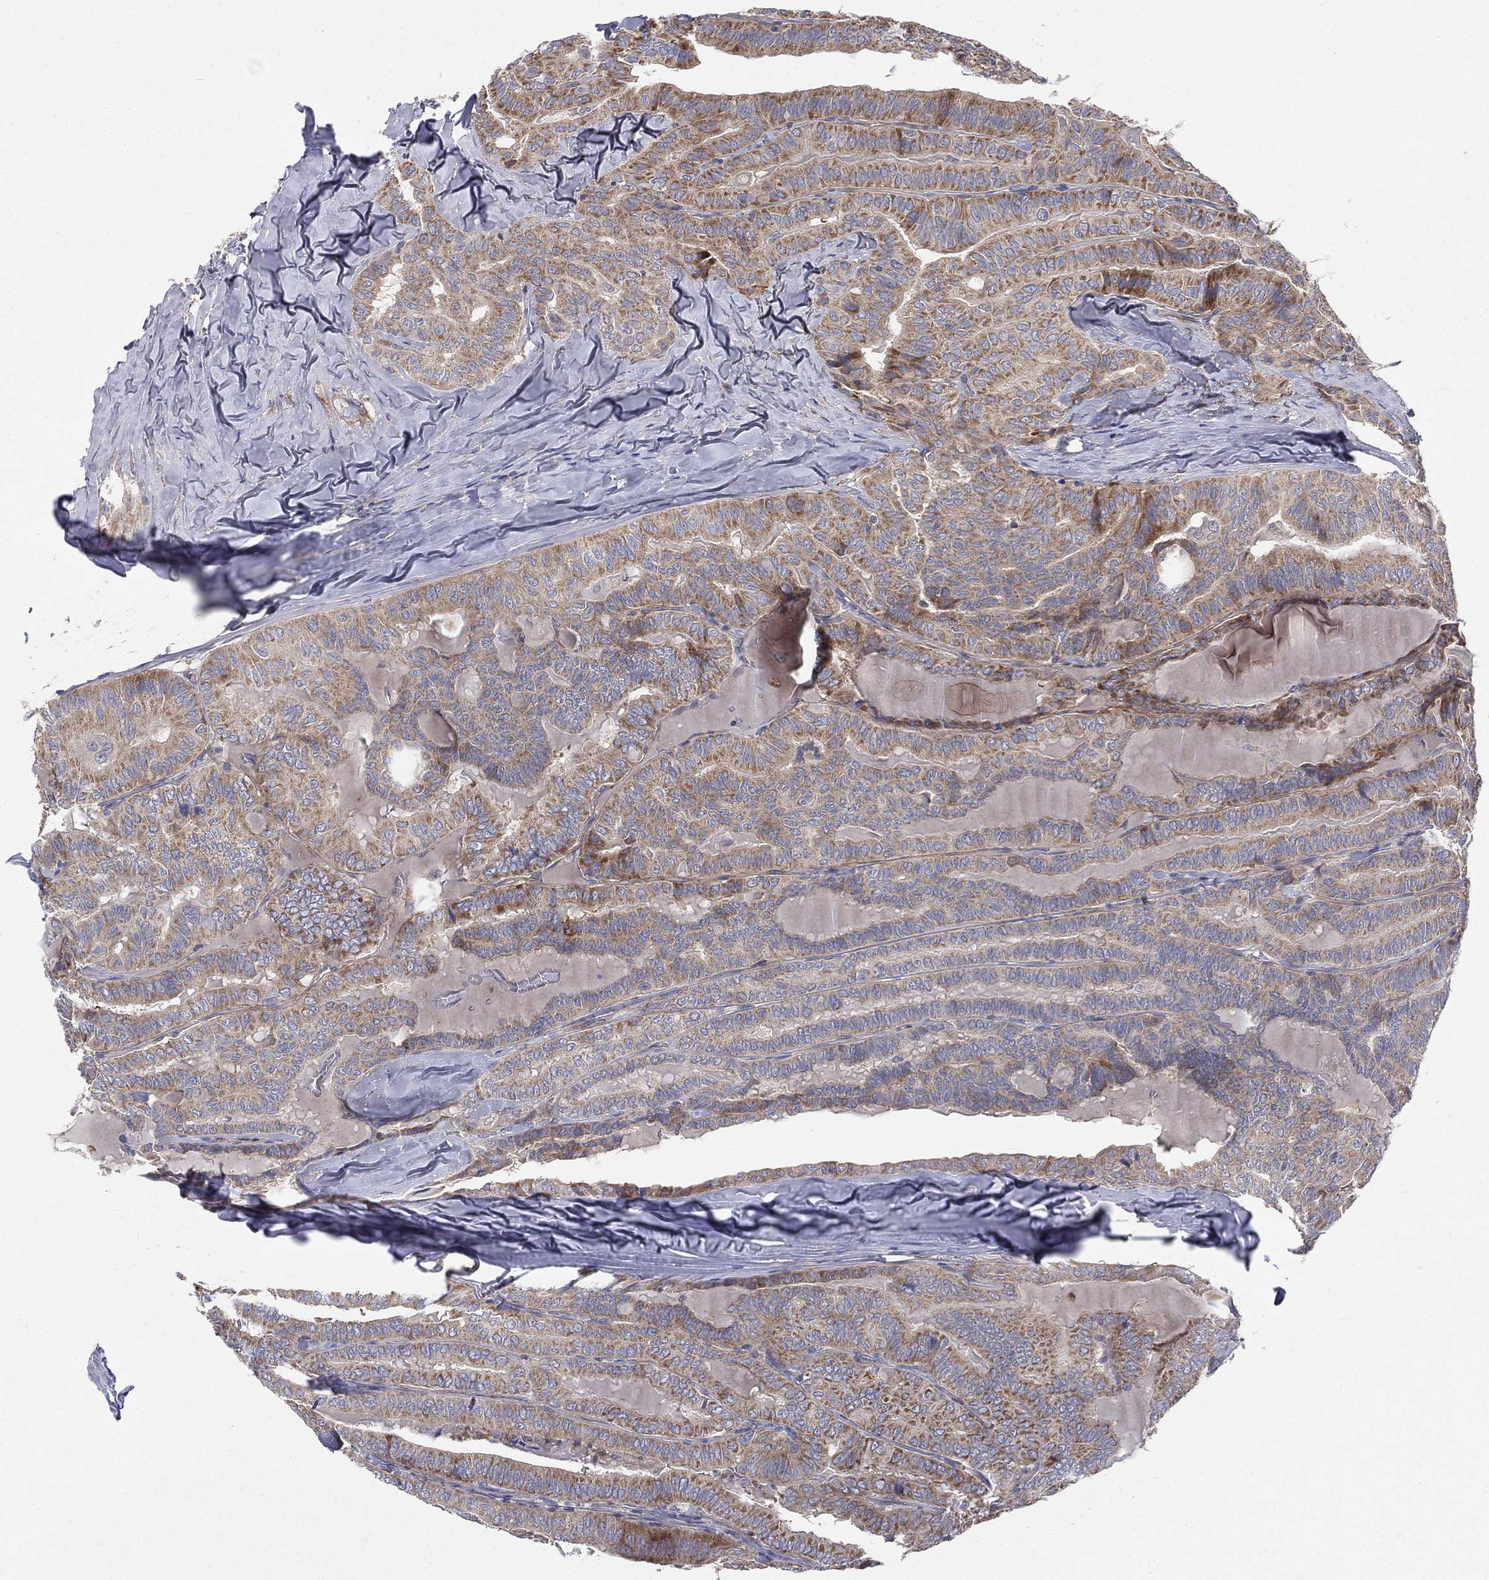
{"staining": {"intensity": "moderate", "quantity": ">75%", "location": "cytoplasmic/membranous"}, "tissue": "thyroid cancer", "cell_type": "Tumor cells", "image_type": "cancer", "snomed": [{"axis": "morphology", "description": "Papillary adenocarcinoma, NOS"}, {"axis": "topography", "description": "Thyroid gland"}], "caption": "IHC of thyroid cancer demonstrates medium levels of moderate cytoplasmic/membranous positivity in about >75% of tumor cells.", "gene": "POMZP3", "patient": {"sex": "female", "age": 68}}